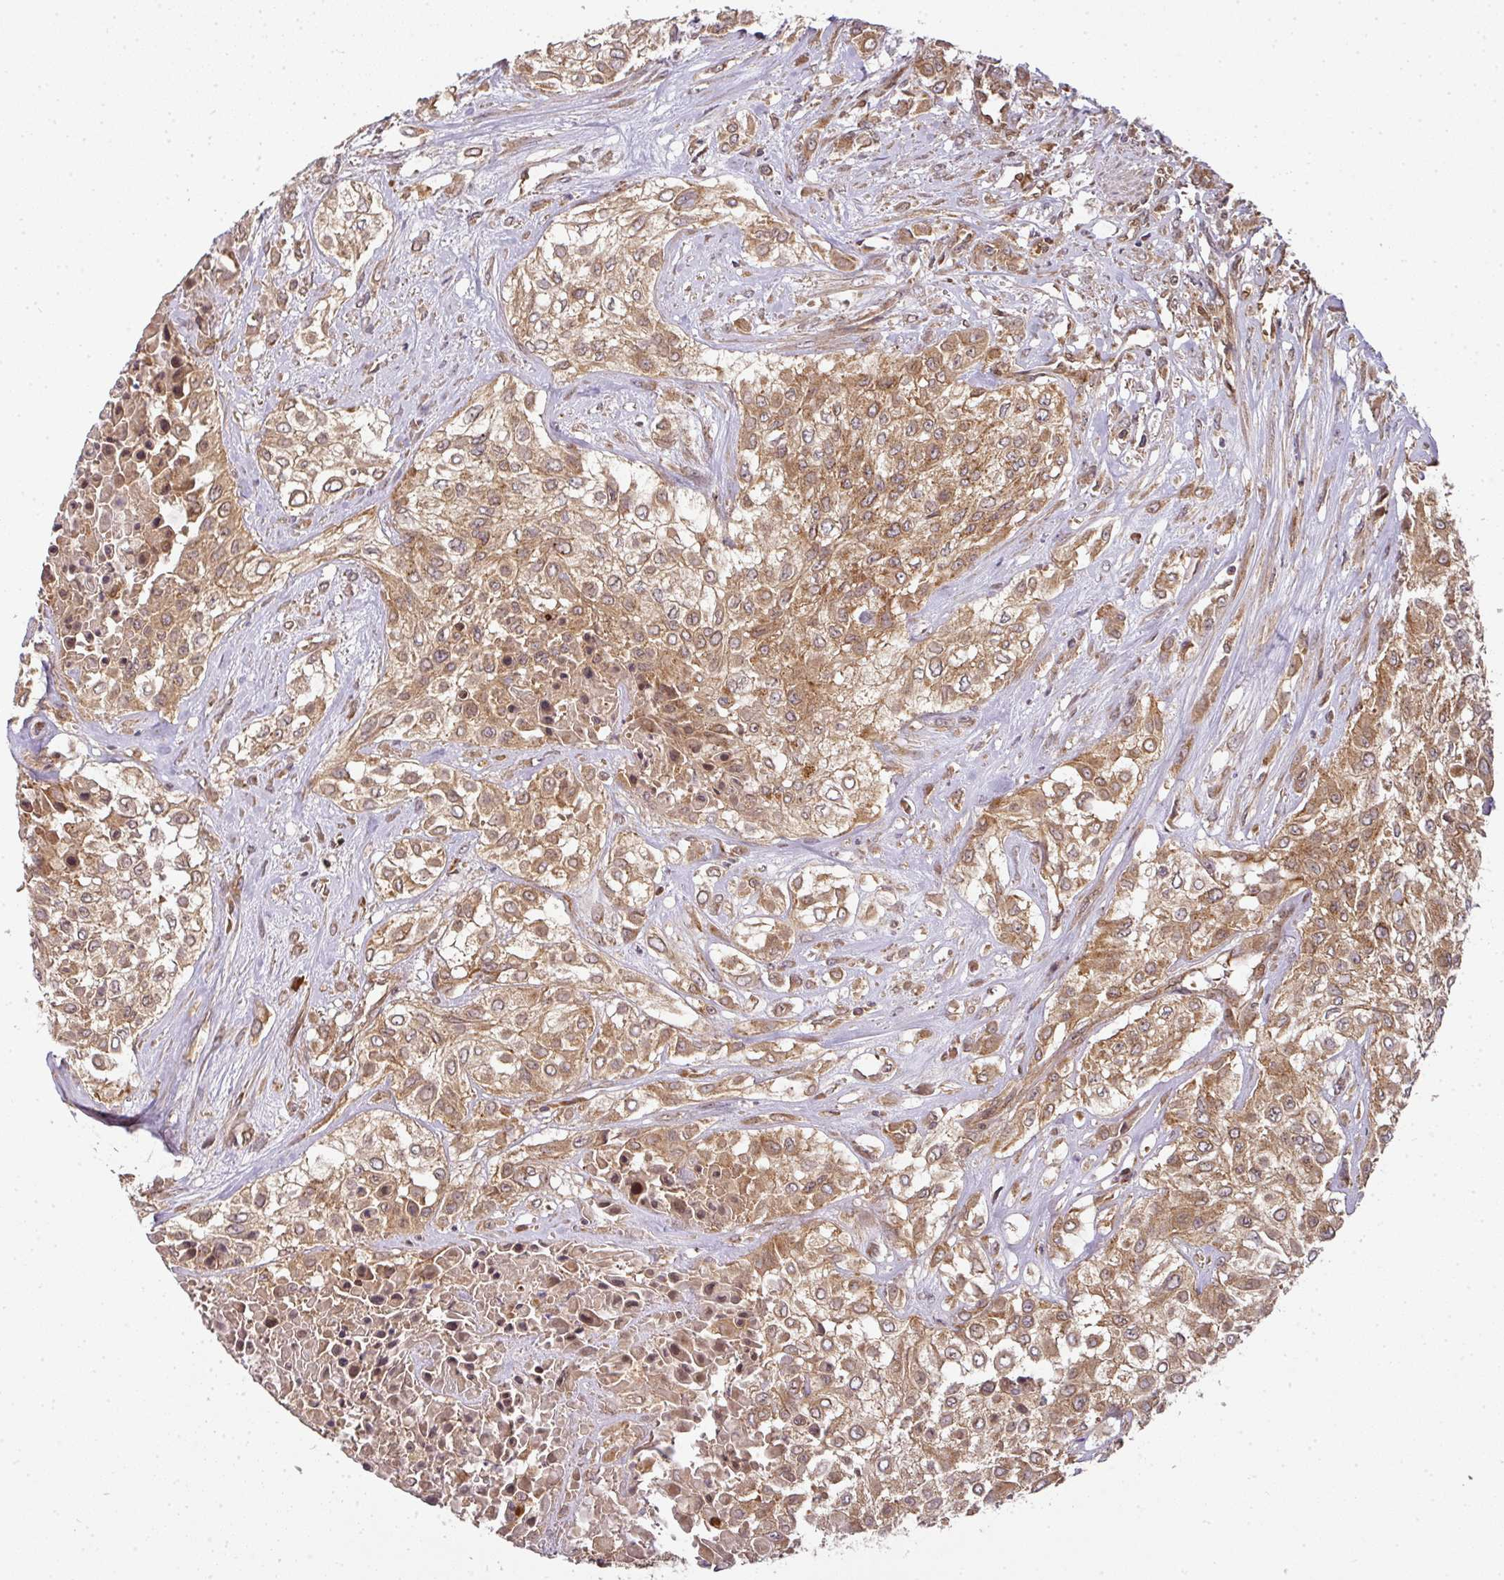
{"staining": {"intensity": "moderate", "quantity": ">75%", "location": "cytoplasmic/membranous"}, "tissue": "urothelial cancer", "cell_type": "Tumor cells", "image_type": "cancer", "snomed": [{"axis": "morphology", "description": "Urothelial carcinoma, High grade"}, {"axis": "topography", "description": "Urinary bladder"}], "caption": "High-magnification brightfield microscopy of high-grade urothelial carcinoma stained with DAB (brown) and counterstained with hematoxylin (blue). tumor cells exhibit moderate cytoplasmic/membranous positivity is present in approximately>75% of cells.", "gene": "MALSU1", "patient": {"sex": "male", "age": 57}}